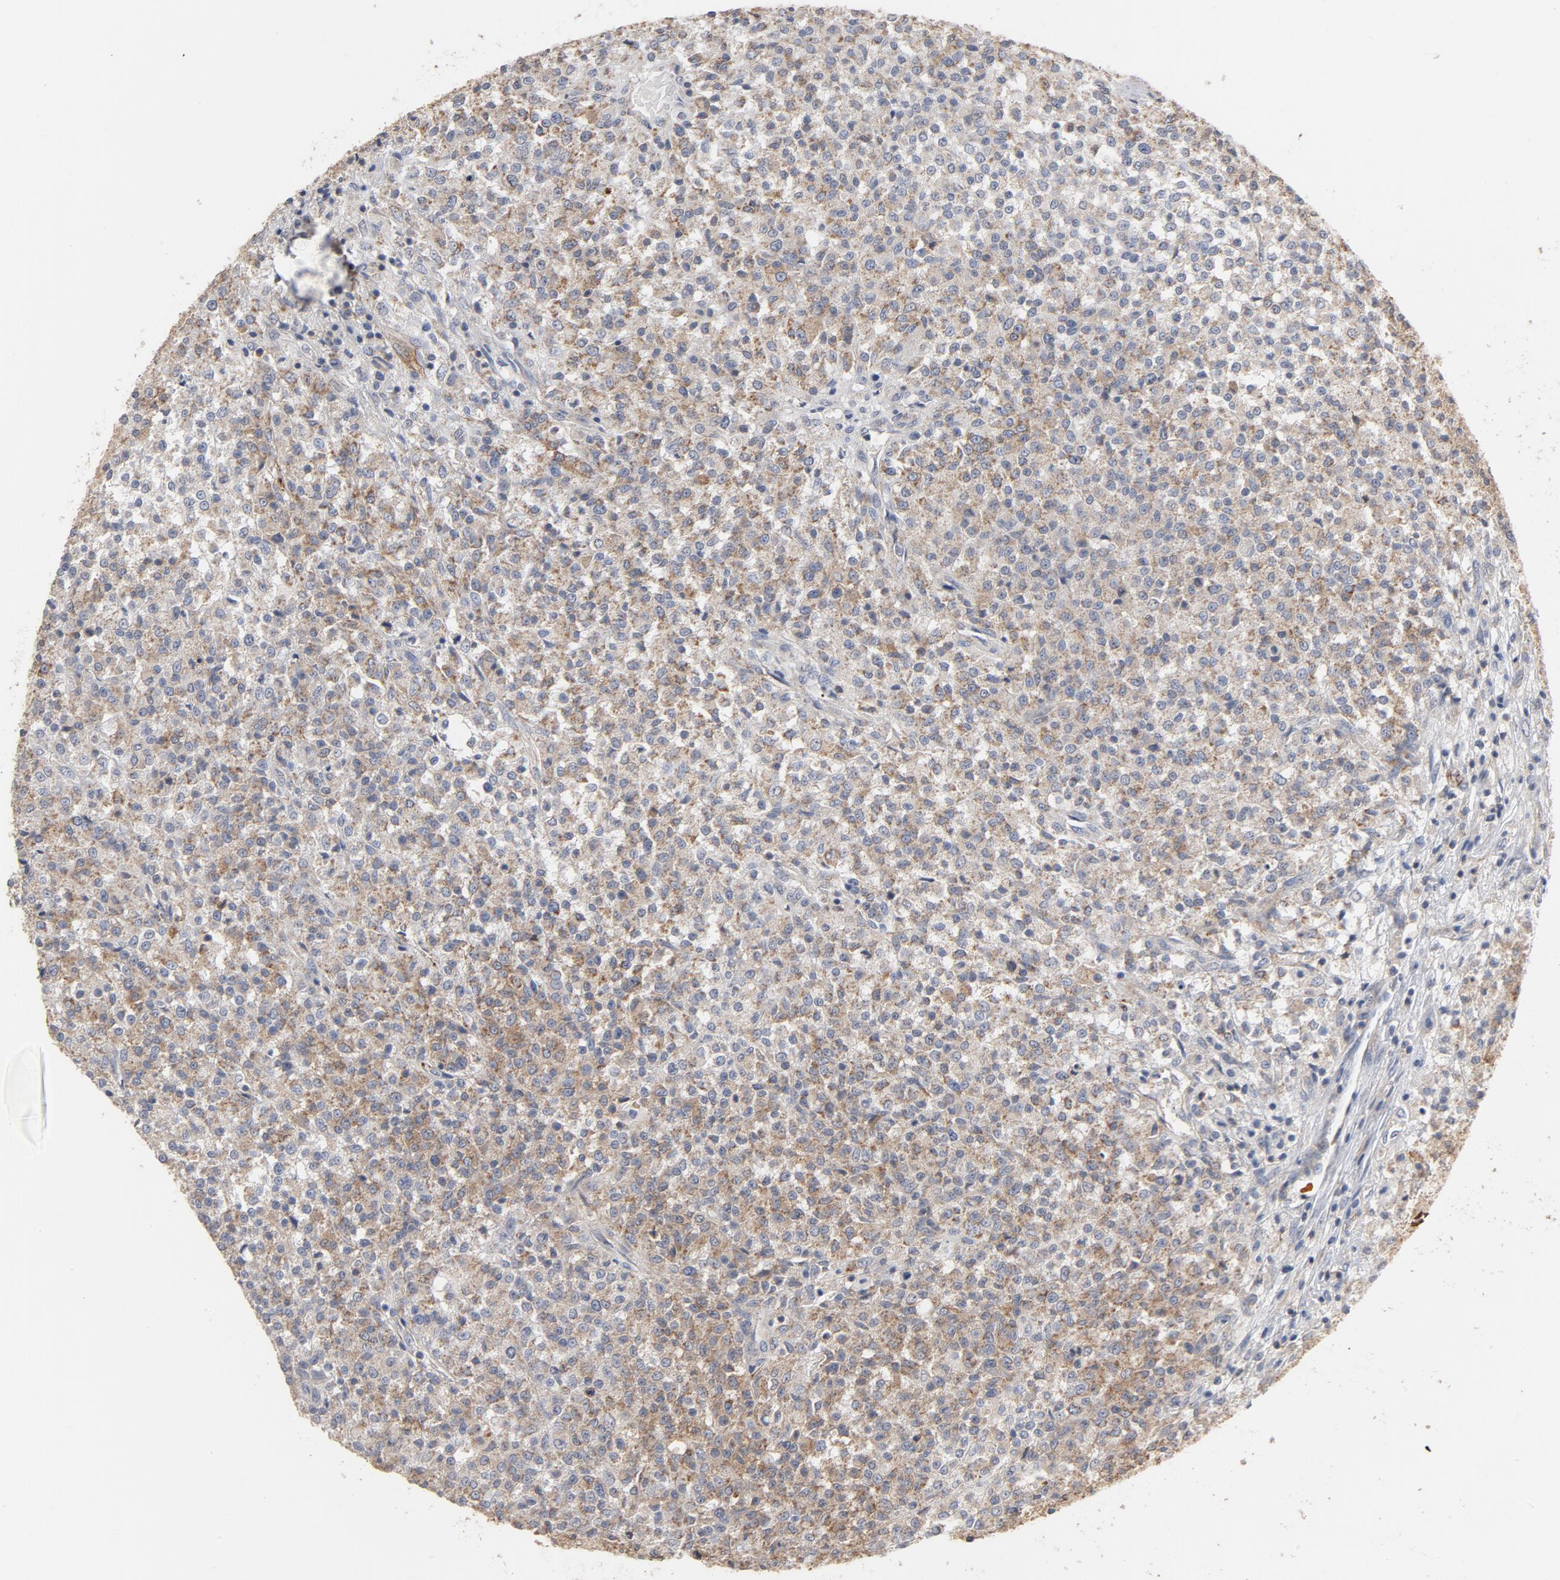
{"staining": {"intensity": "weak", "quantity": ">75%", "location": "cytoplasmic/membranous"}, "tissue": "testis cancer", "cell_type": "Tumor cells", "image_type": "cancer", "snomed": [{"axis": "morphology", "description": "Seminoma, NOS"}, {"axis": "topography", "description": "Testis"}], "caption": "An image of human seminoma (testis) stained for a protein reveals weak cytoplasmic/membranous brown staining in tumor cells.", "gene": "GNG2", "patient": {"sex": "male", "age": 59}}